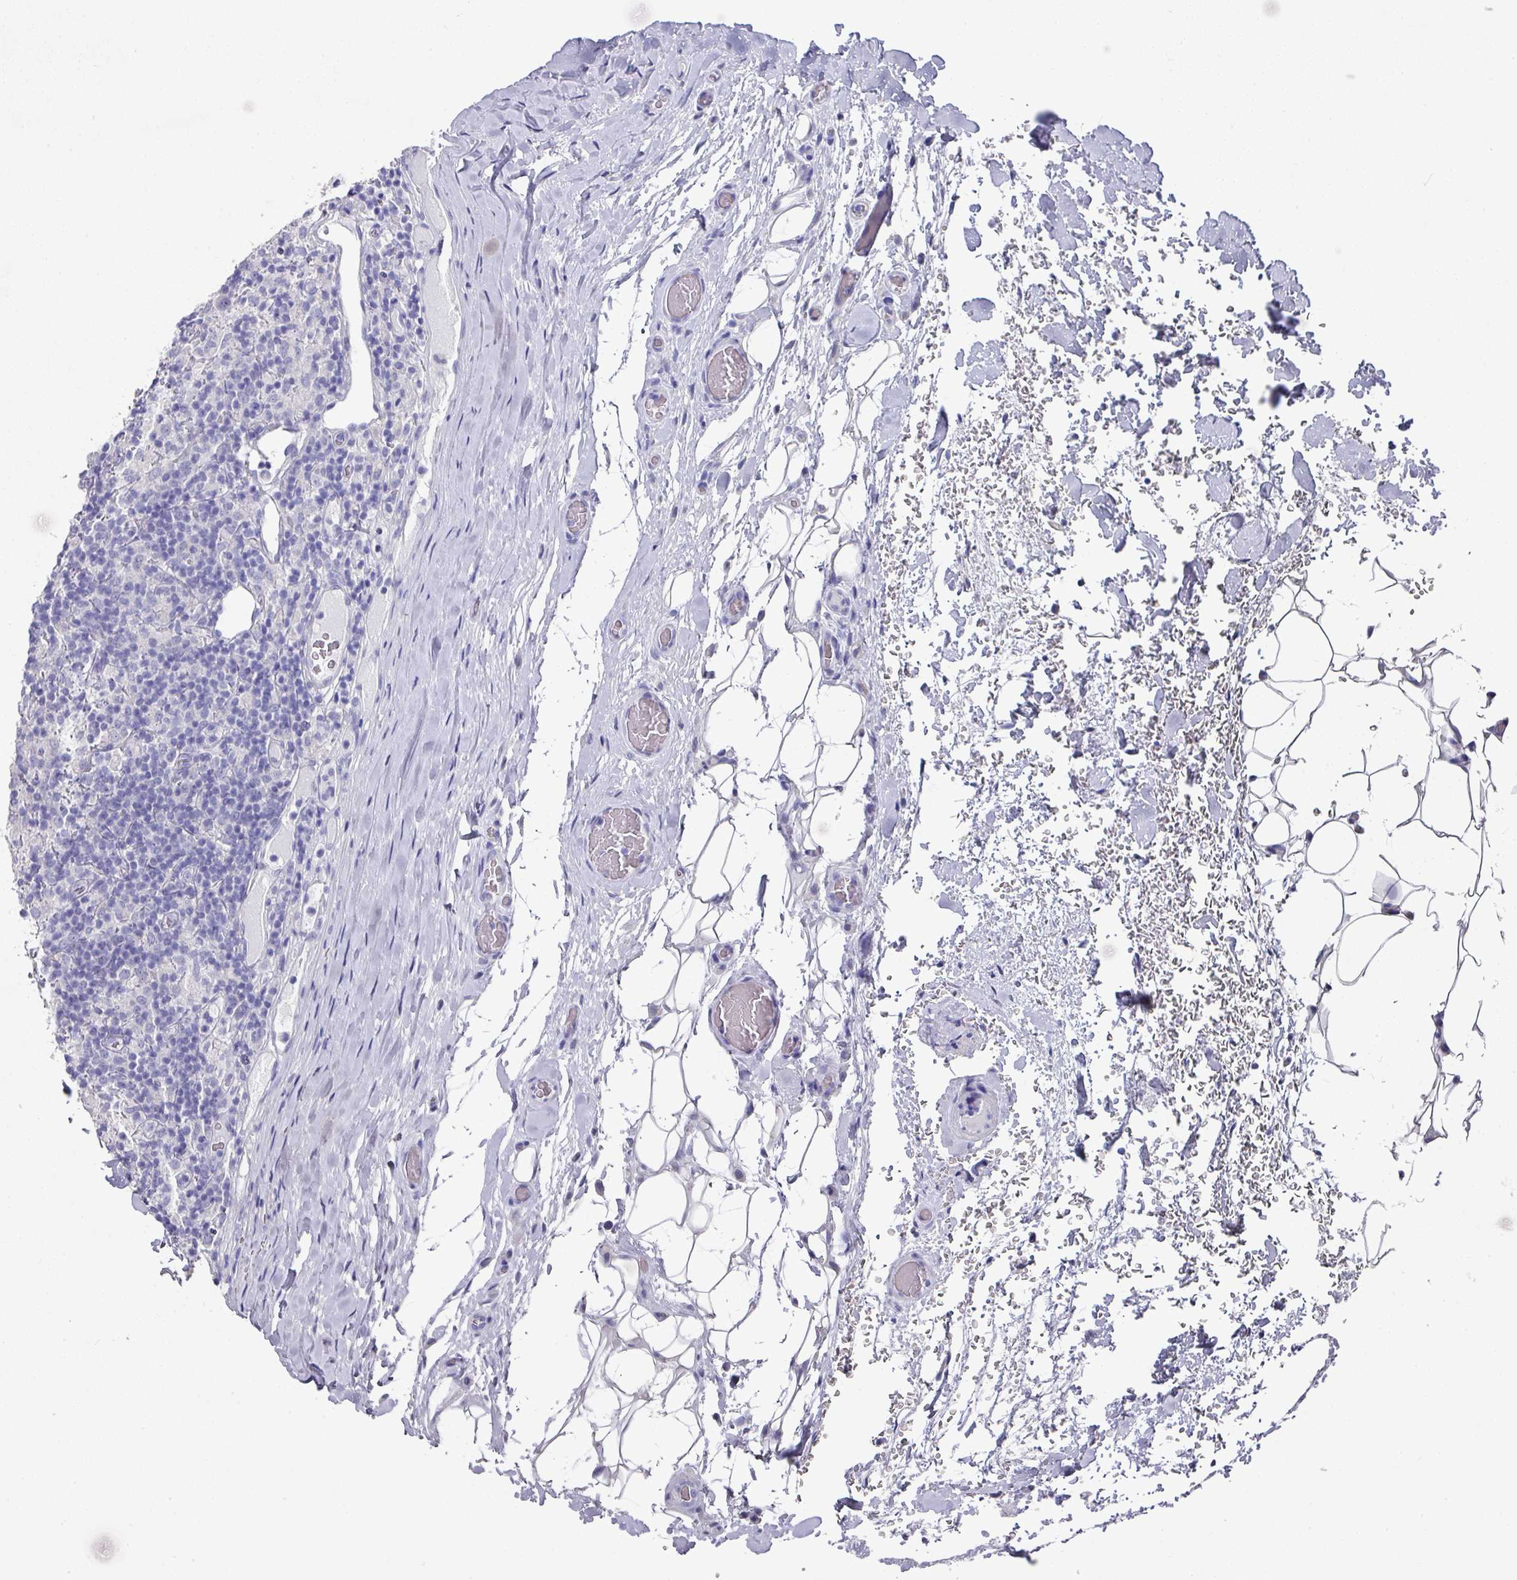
{"staining": {"intensity": "negative", "quantity": "none", "location": "none"}, "tissue": "lymphoma", "cell_type": "Tumor cells", "image_type": "cancer", "snomed": [{"axis": "morphology", "description": "Hodgkin's disease, NOS"}, {"axis": "topography", "description": "Lymph node"}], "caption": "Tumor cells are negative for protein expression in human Hodgkin's disease.", "gene": "DAZL", "patient": {"sex": "male", "age": 70}}